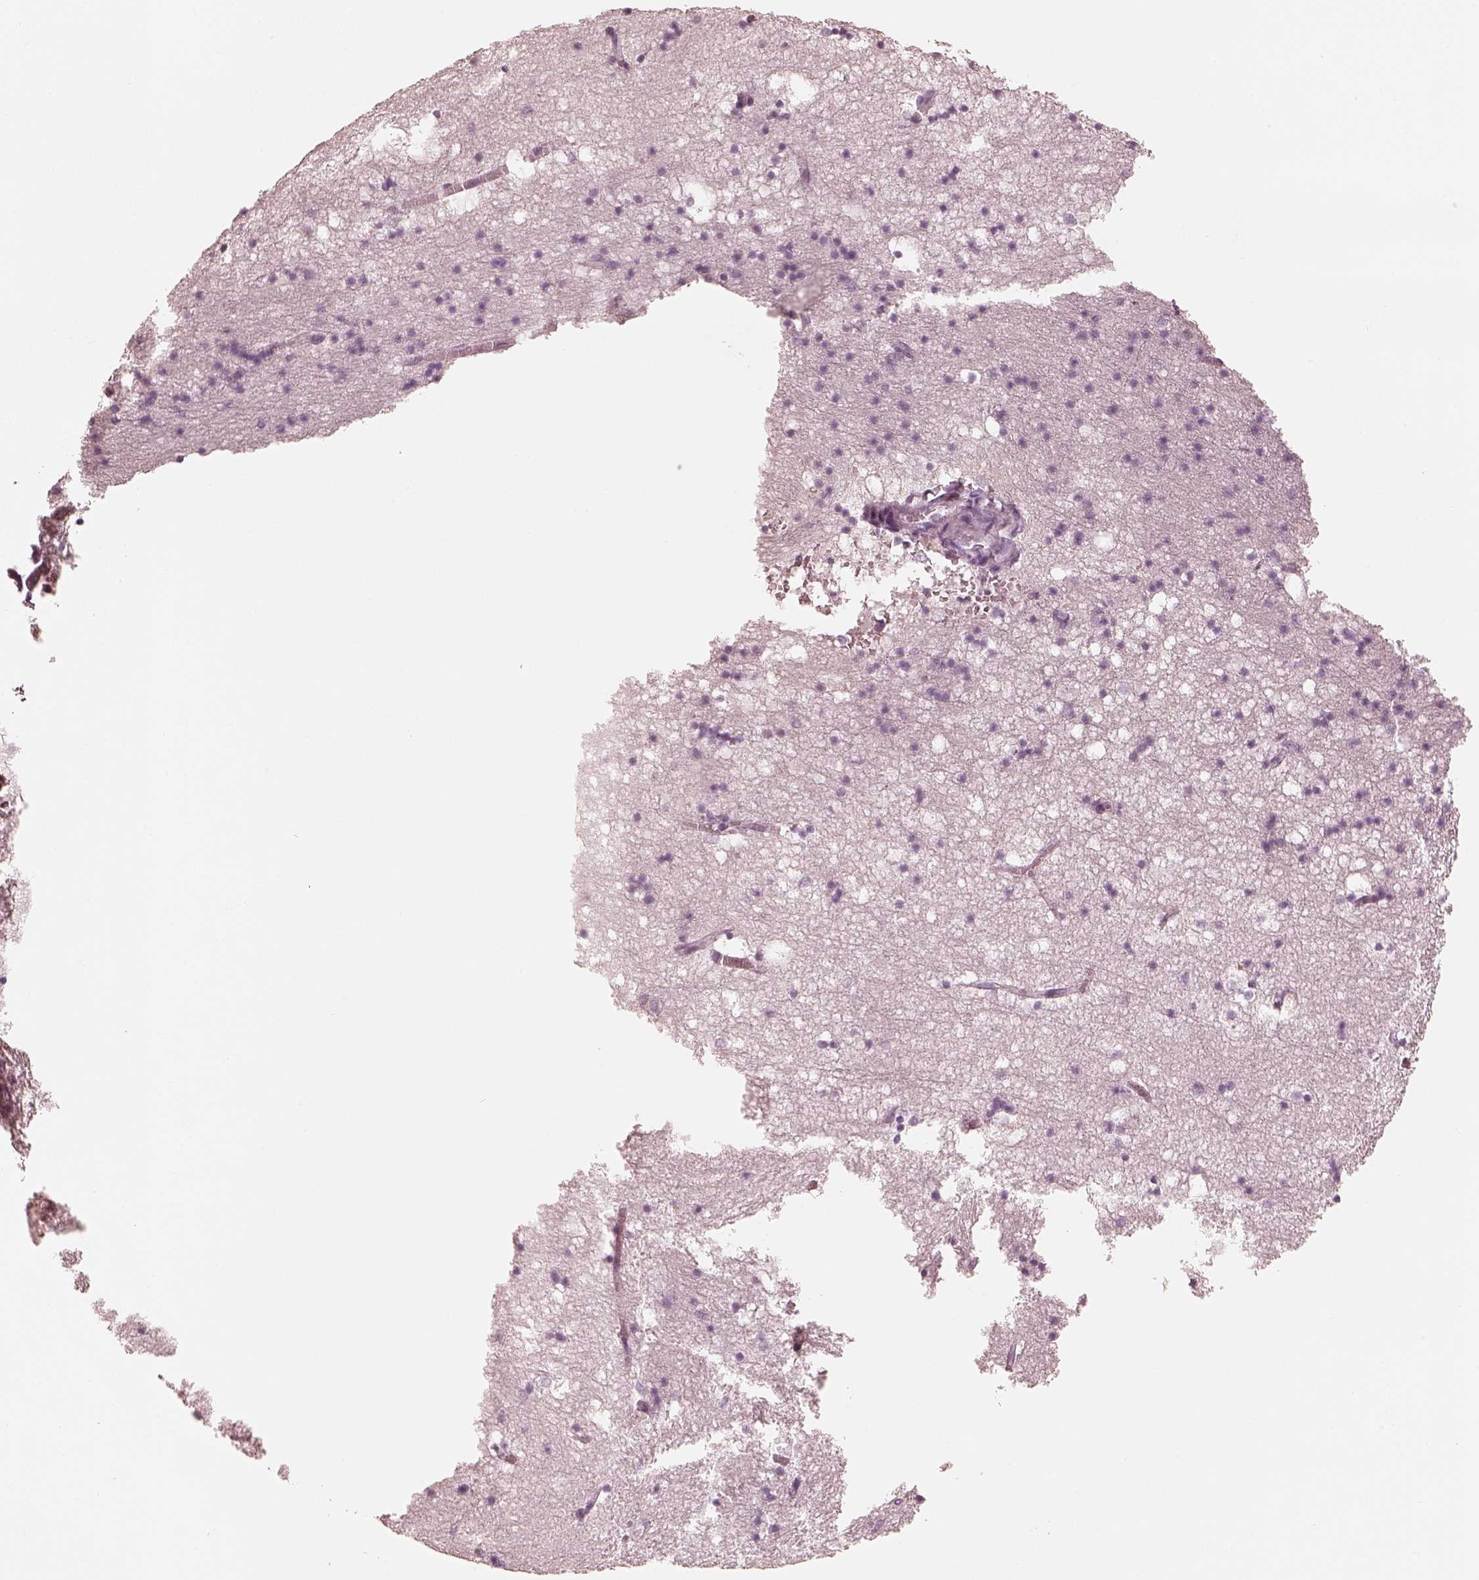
{"staining": {"intensity": "negative", "quantity": "none", "location": "none"}, "tissue": "hippocampus", "cell_type": "Glial cells", "image_type": "normal", "snomed": [{"axis": "morphology", "description": "Normal tissue, NOS"}, {"axis": "topography", "description": "Hippocampus"}], "caption": "DAB immunohistochemical staining of benign hippocampus demonstrates no significant expression in glial cells. (DAB (3,3'-diaminobenzidine) IHC visualized using brightfield microscopy, high magnification).", "gene": "CALR3", "patient": {"sex": "male", "age": 58}}